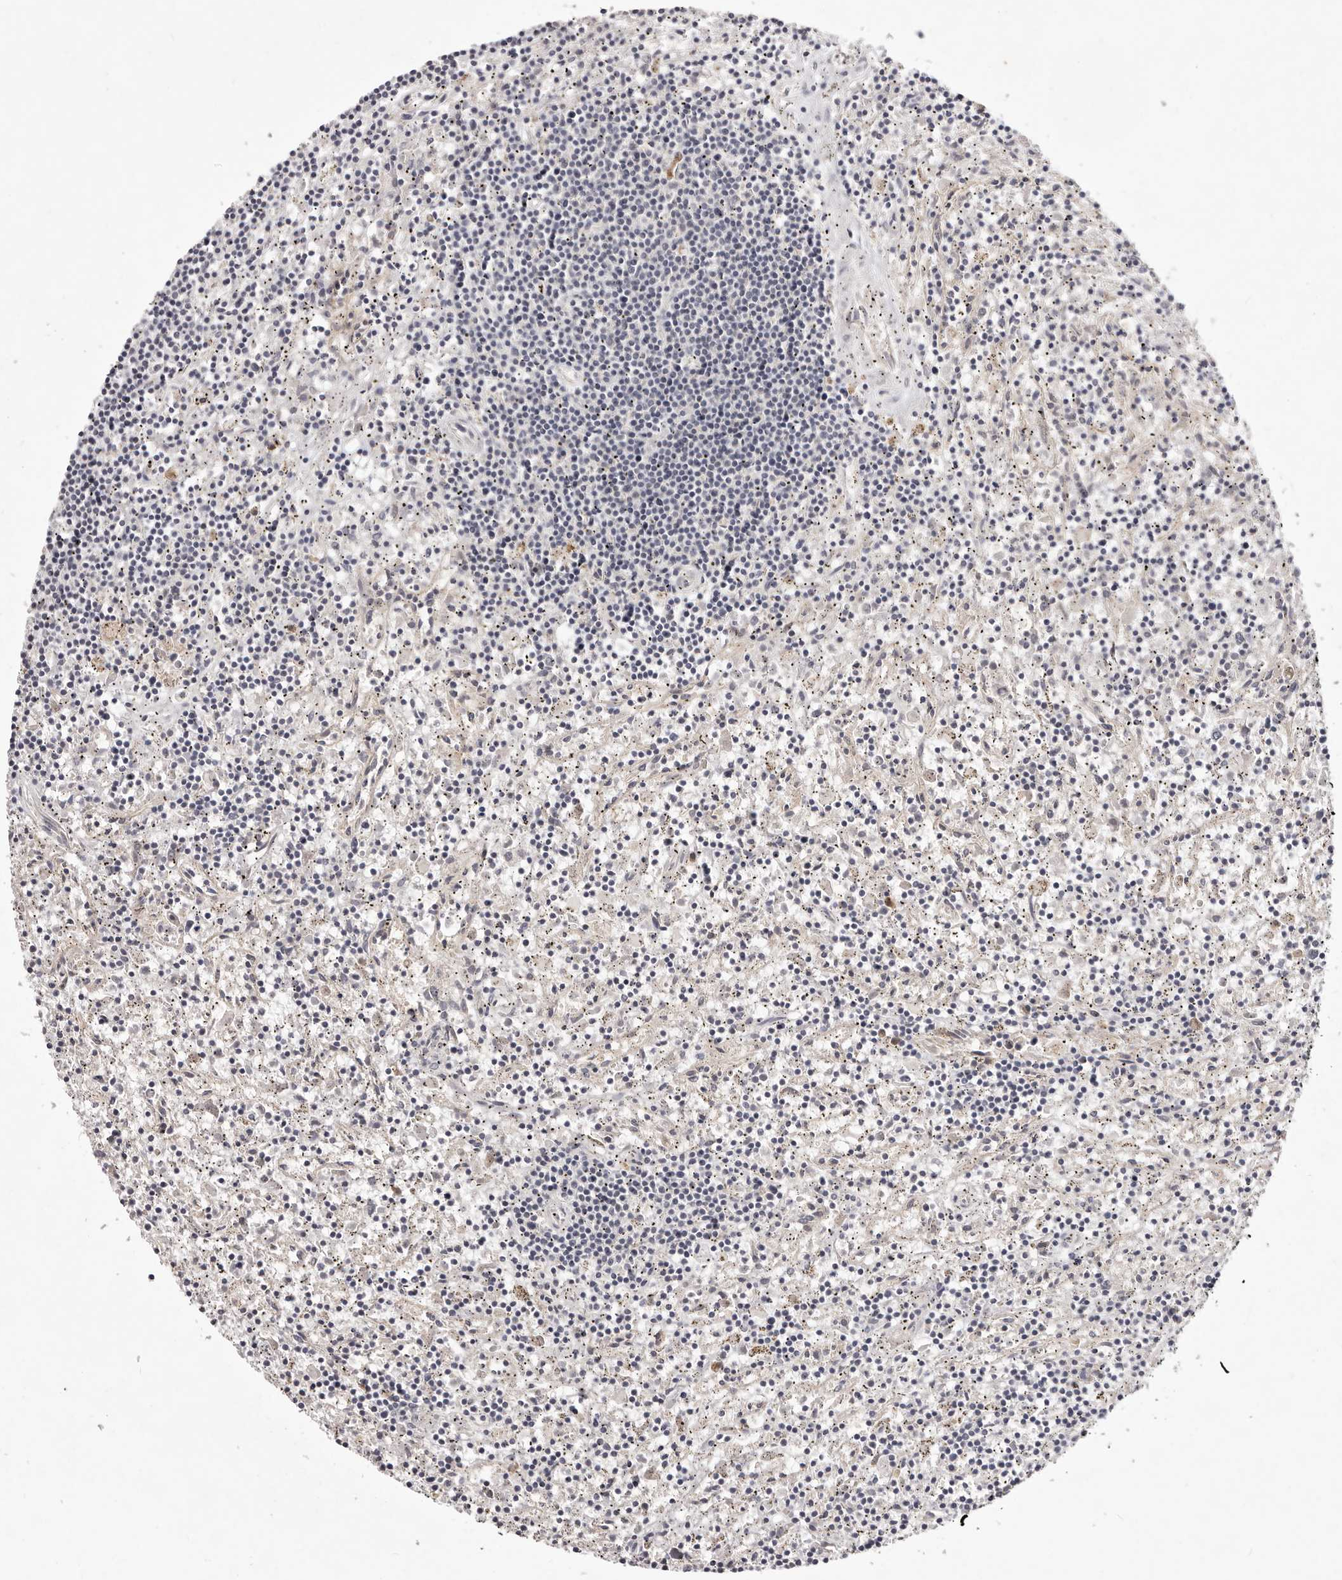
{"staining": {"intensity": "negative", "quantity": "none", "location": "none"}, "tissue": "lymphoma", "cell_type": "Tumor cells", "image_type": "cancer", "snomed": [{"axis": "morphology", "description": "Malignant lymphoma, non-Hodgkin's type, Low grade"}, {"axis": "topography", "description": "Spleen"}], "caption": "An IHC histopathology image of lymphoma is shown. There is no staining in tumor cells of lymphoma. Nuclei are stained in blue.", "gene": "GARNL3", "patient": {"sex": "male", "age": 76}}